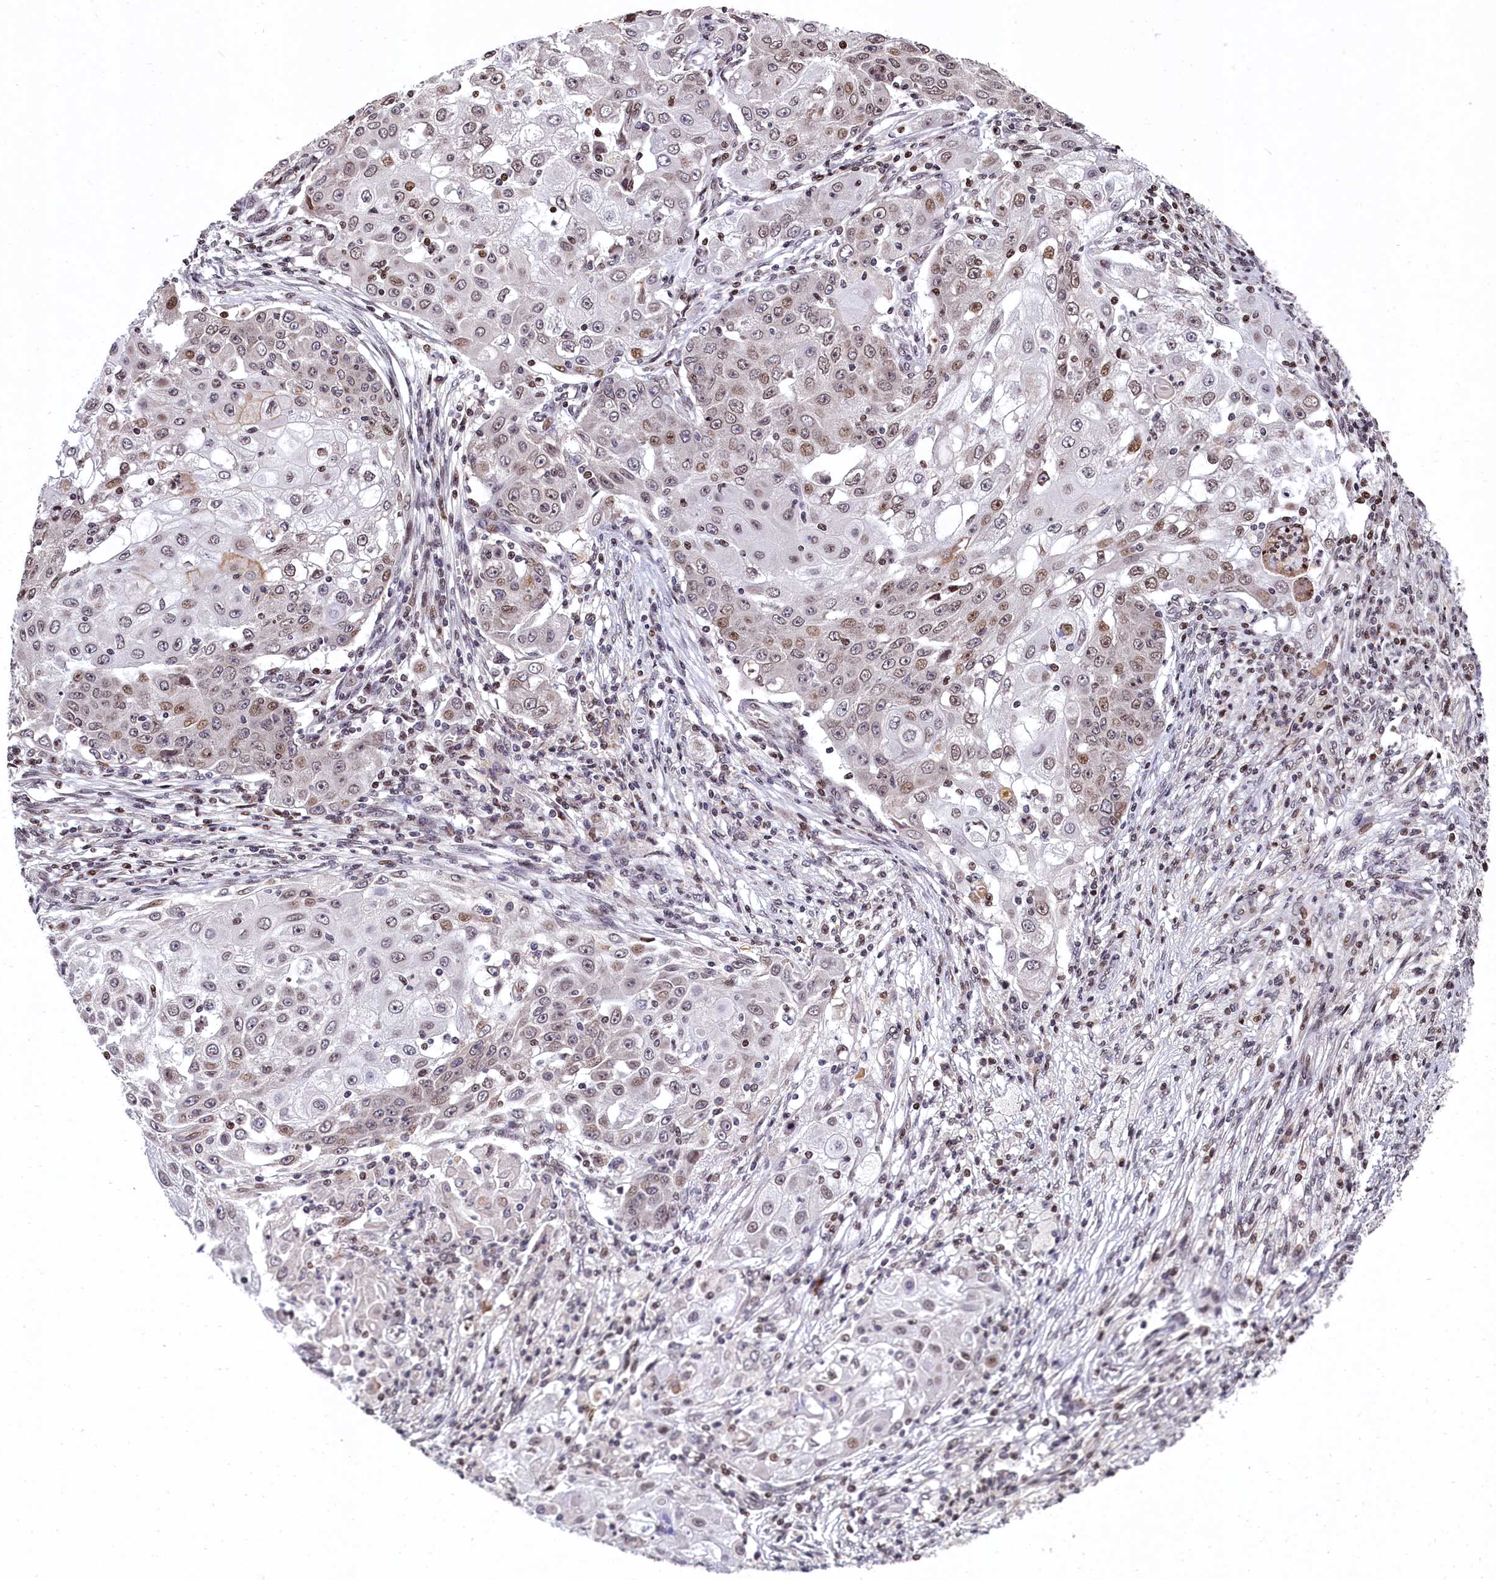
{"staining": {"intensity": "moderate", "quantity": ">75%", "location": "nuclear"}, "tissue": "ovarian cancer", "cell_type": "Tumor cells", "image_type": "cancer", "snomed": [{"axis": "morphology", "description": "Carcinoma, endometroid"}, {"axis": "topography", "description": "Ovary"}], "caption": "Ovarian cancer stained with a protein marker displays moderate staining in tumor cells.", "gene": "FAM217B", "patient": {"sex": "female", "age": 42}}